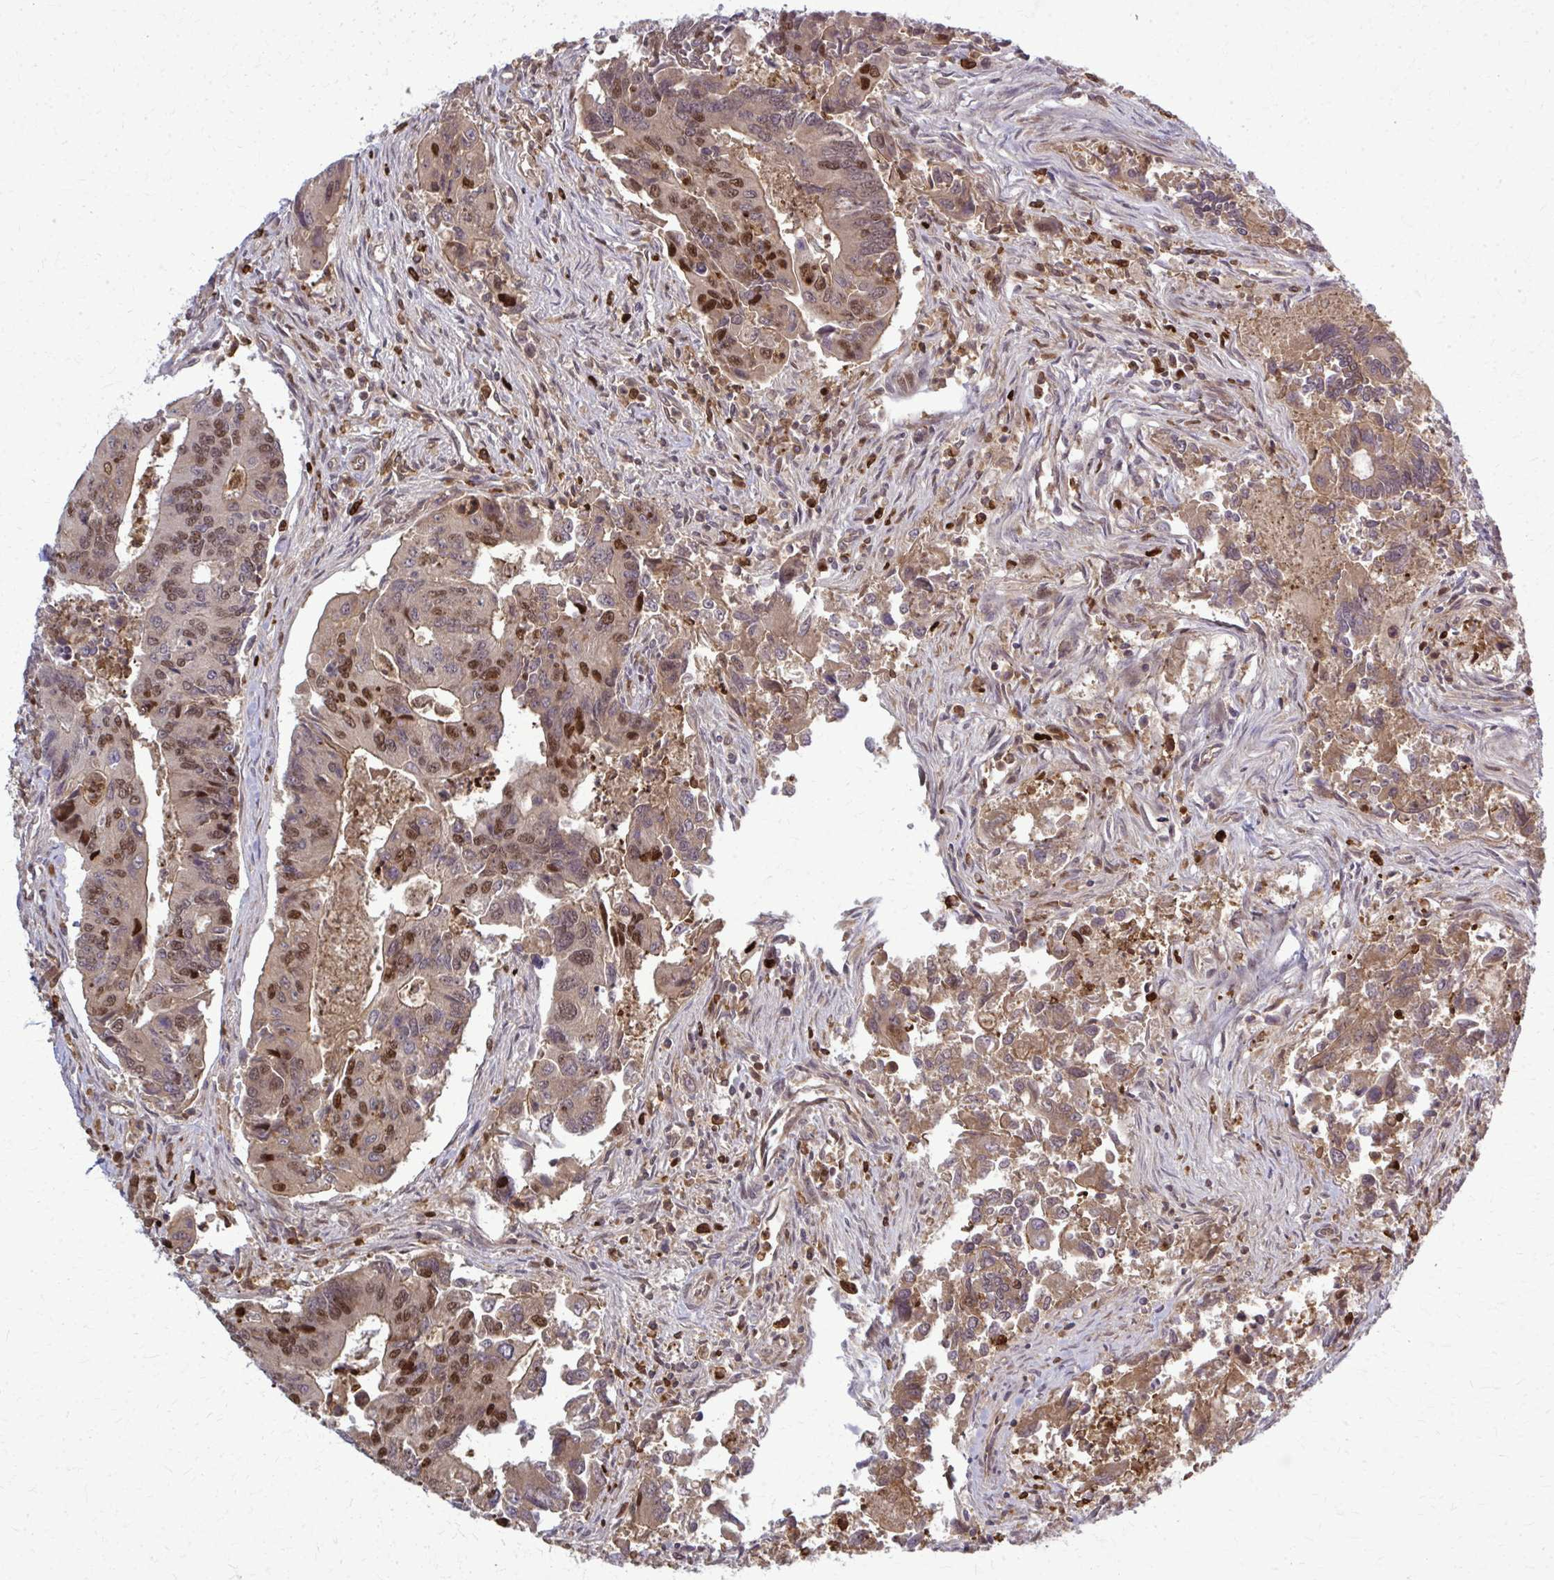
{"staining": {"intensity": "moderate", "quantity": ">75%", "location": "cytoplasmic/membranous,nuclear"}, "tissue": "colorectal cancer", "cell_type": "Tumor cells", "image_type": "cancer", "snomed": [{"axis": "morphology", "description": "Adenocarcinoma, NOS"}, {"axis": "topography", "description": "Colon"}], "caption": "Protein staining reveals moderate cytoplasmic/membranous and nuclear staining in approximately >75% of tumor cells in colorectal cancer.", "gene": "ZNF559", "patient": {"sex": "female", "age": 67}}